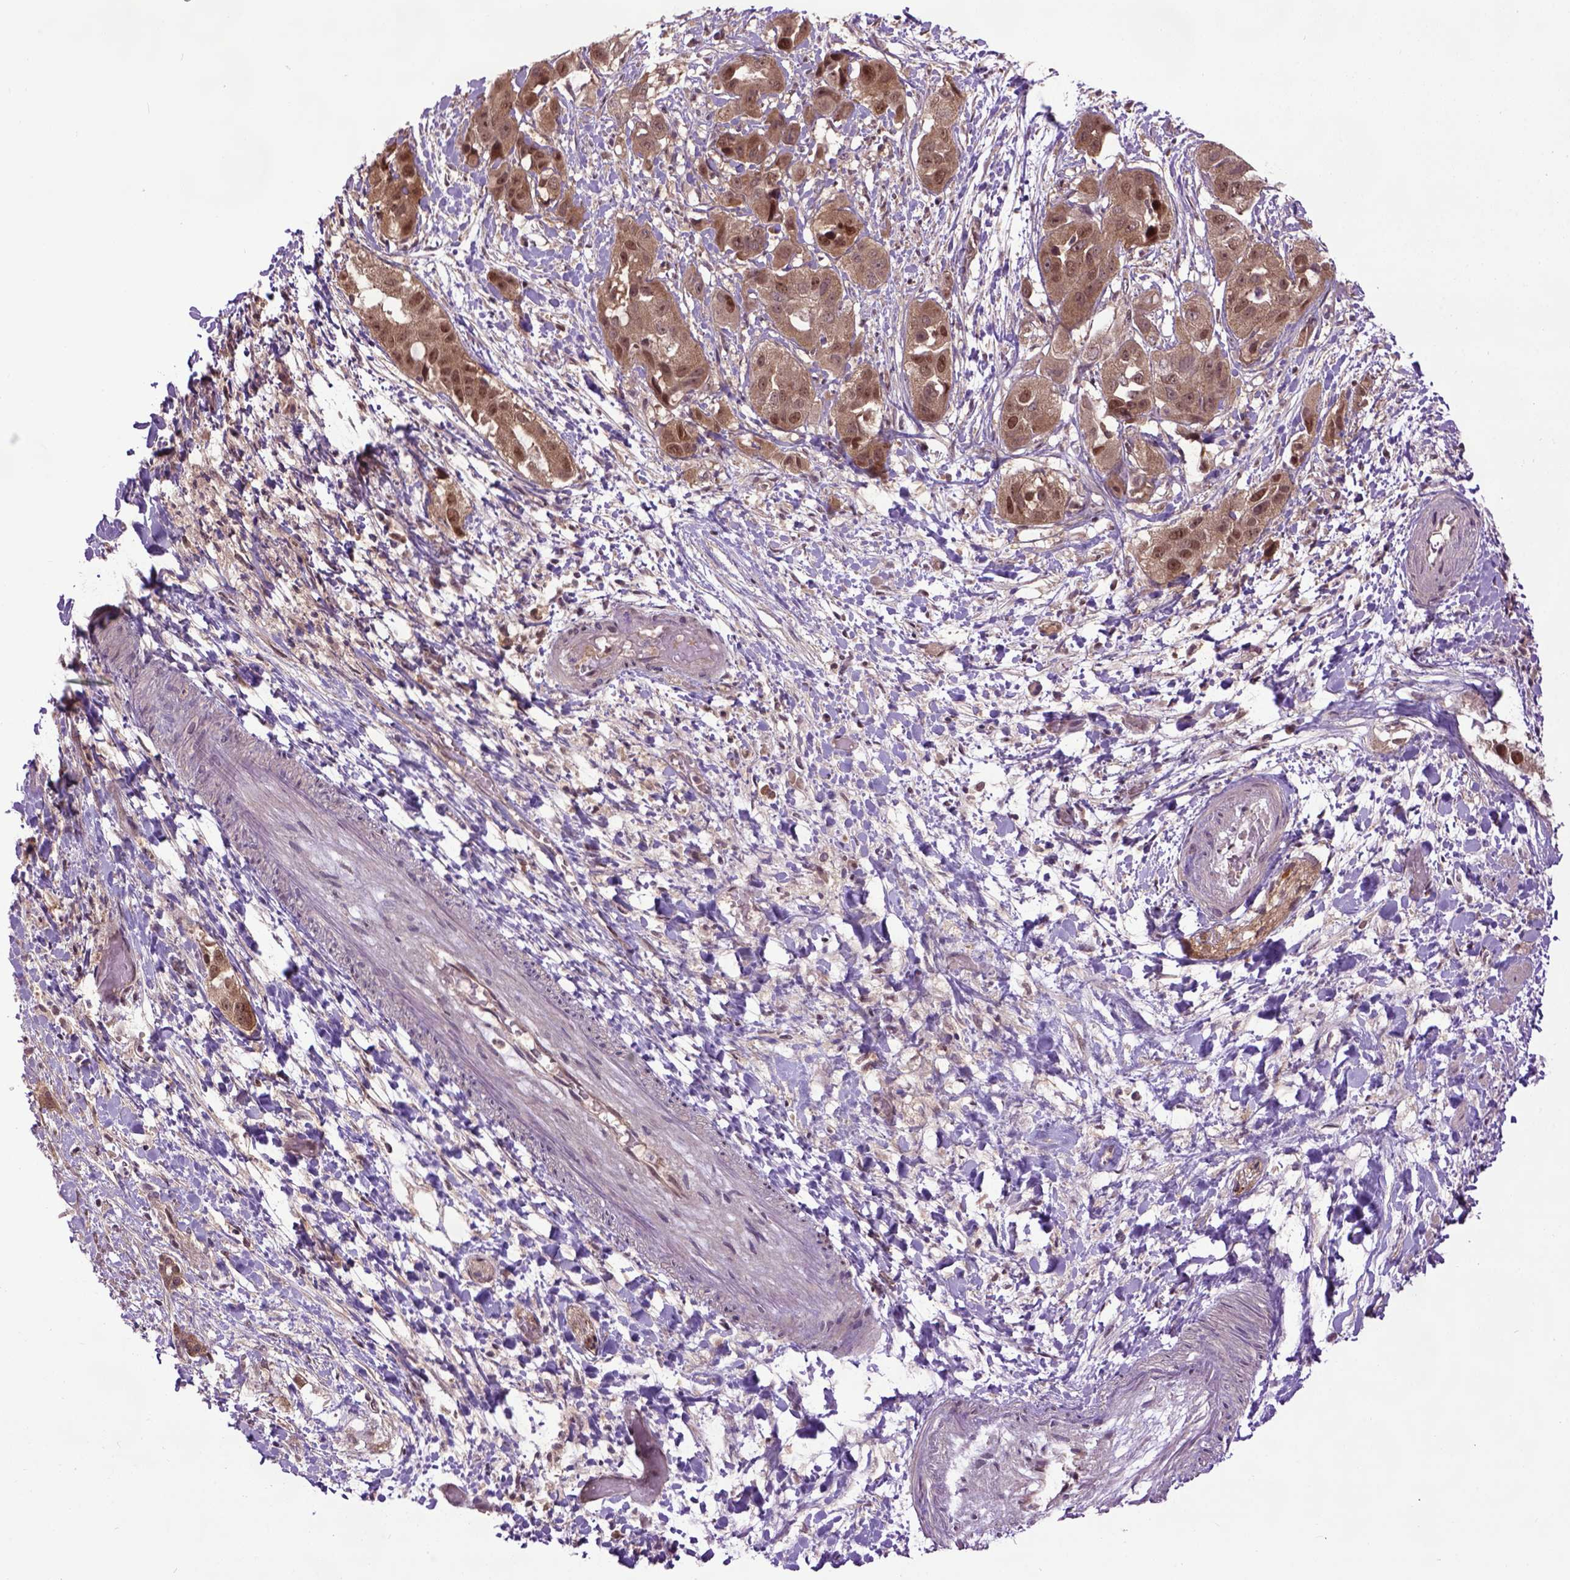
{"staining": {"intensity": "moderate", "quantity": ">75%", "location": "cytoplasmic/membranous,nuclear"}, "tissue": "liver cancer", "cell_type": "Tumor cells", "image_type": "cancer", "snomed": [{"axis": "morphology", "description": "Cholangiocarcinoma"}, {"axis": "topography", "description": "Liver"}], "caption": "Immunohistochemistry of liver cholangiocarcinoma reveals medium levels of moderate cytoplasmic/membranous and nuclear expression in approximately >75% of tumor cells.", "gene": "WDR48", "patient": {"sex": "female", "age": 52}}